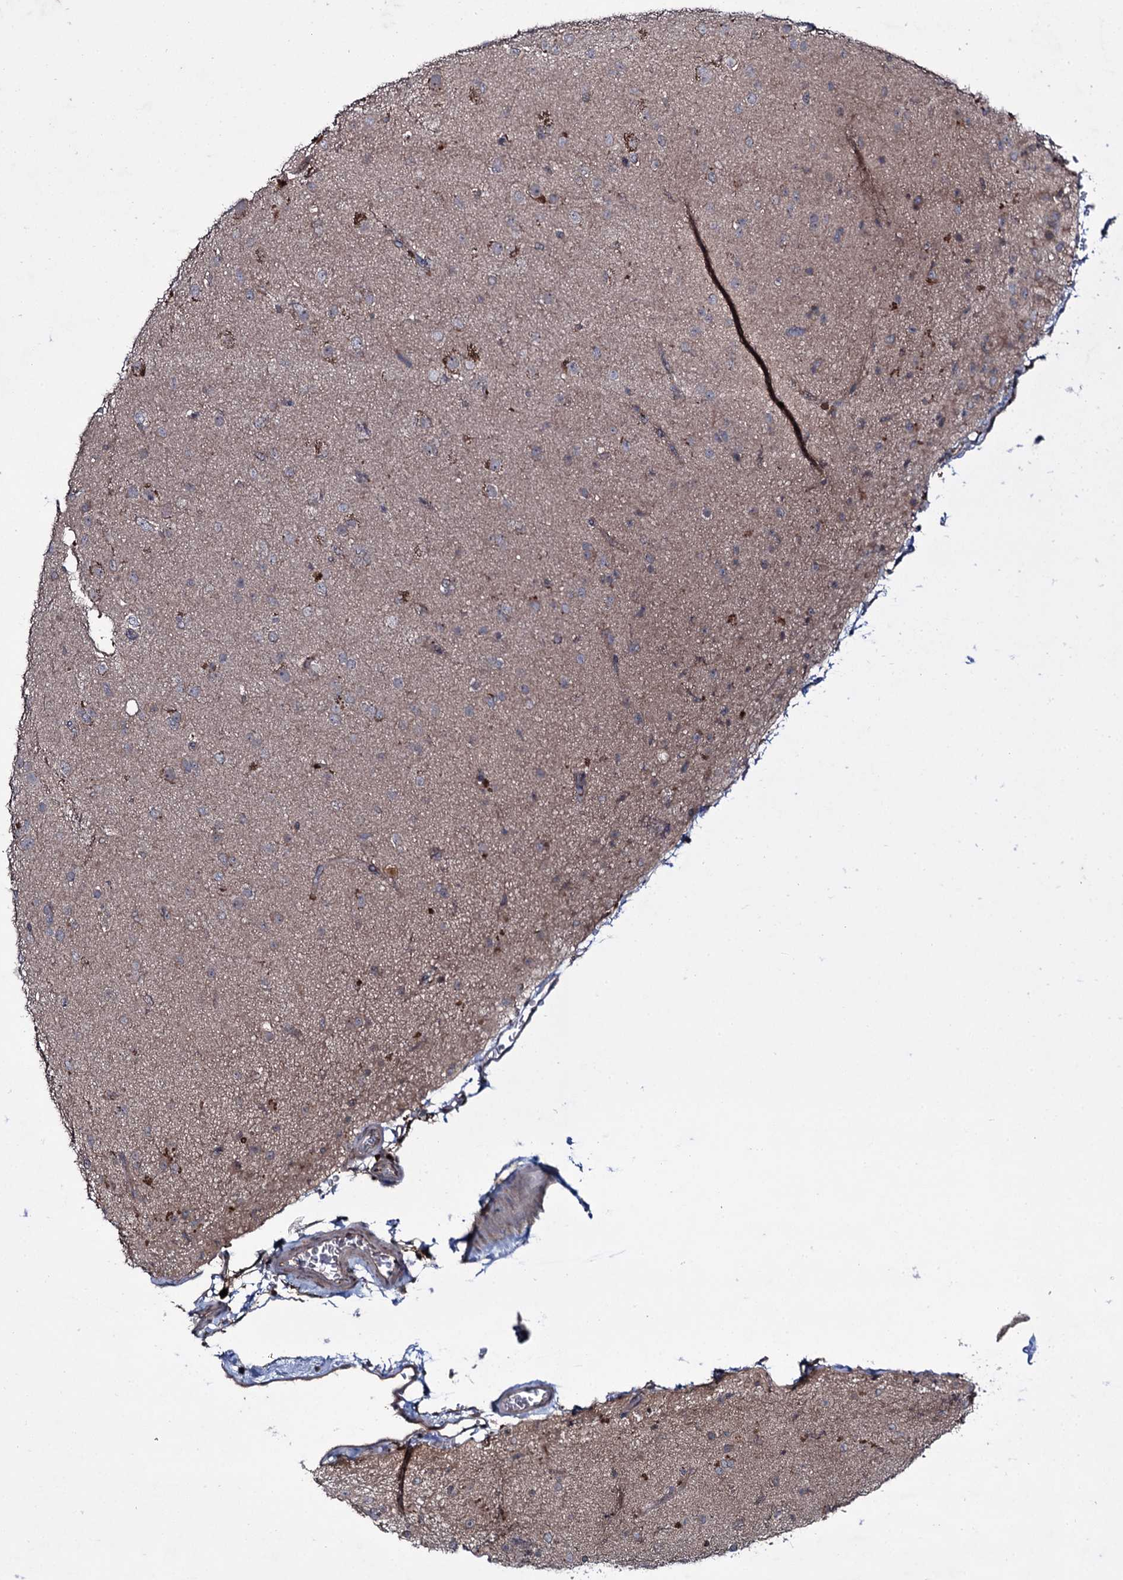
{"staining": {"intensity": "weak", "quantity": "<25%", "location": "cytoplasmic/membranous"}, "tissue": "glioma", "cell_type": "Tumor cells", "image_type": "cancer", "snomed": [{"axis": "morphology", "description": "Glioma, malignant, Low grade"}, {"axis": "topography", "description": "Brain"}], "caption": "Immunohistochemistry (IHC) histopathology image of glioma stained for a protein (brown), which demonstrates no staining in tumor cells. Brightfield microscopy of IHC stained with DAB (brown) and hematoxylin (blue), captured at high magnification.", "gene": "SNAP23", "patient": {"sex": "male", "age": 65}}